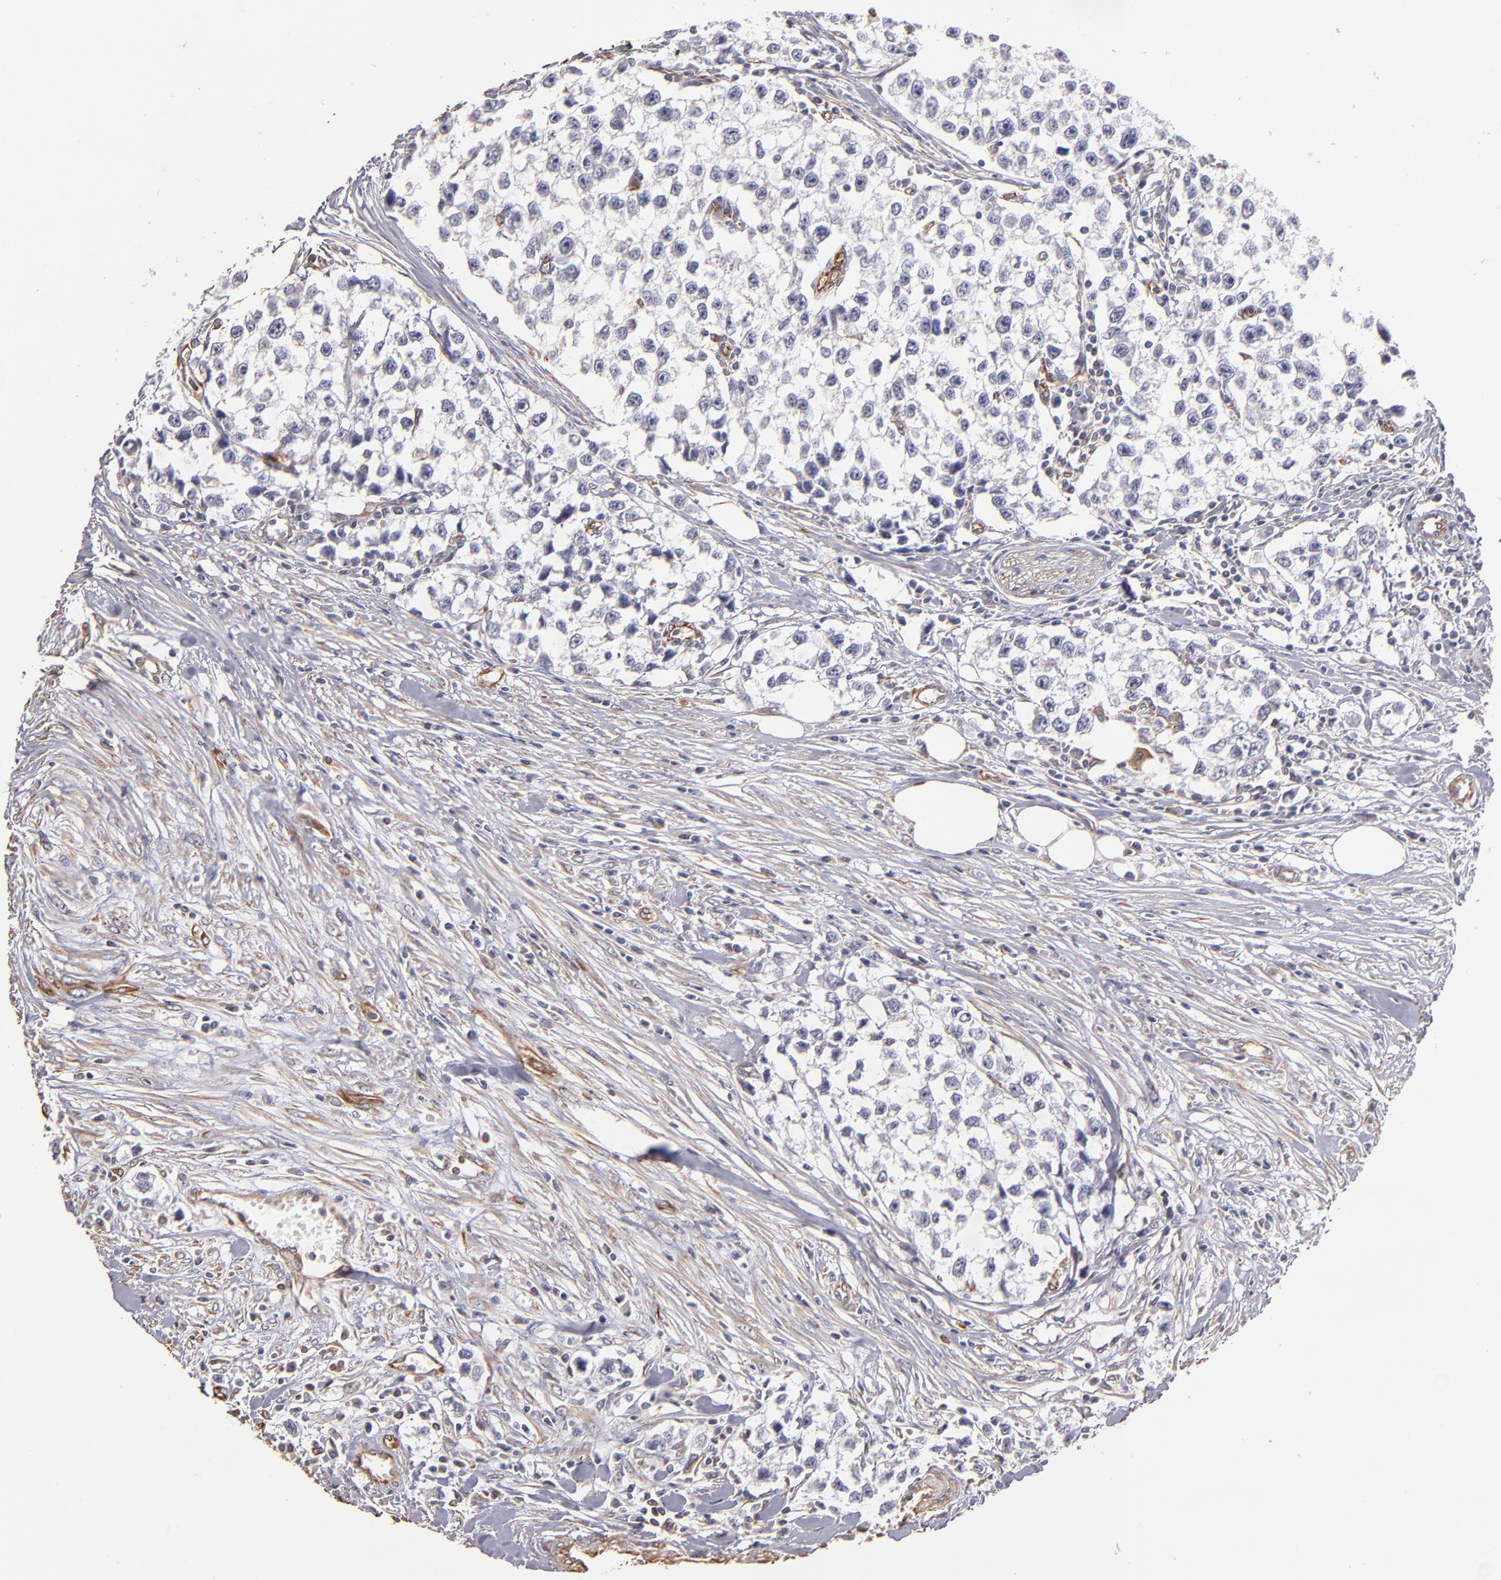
{"staining": {"intensity": "negative", "quantity": "none", "location": "none"}, "tissue": "testis cancer", "cell_type": "Tumor cells", "image_type": "cancer", "snomed": [{"axis": "morphology", "description": "Seminoma, NOS"}, {"axis": "morphology", "description": "Carcinoma, Embryonal, NOS"}, {"axis": "topography", "description": "Testis"}], "caption": "DAB immunohistochemical staining of human seminoma (testis) exhibits no significant expression in tumor cells.", "gene": "ABCC1", "patient": {"sex": "male", "age": 30}}